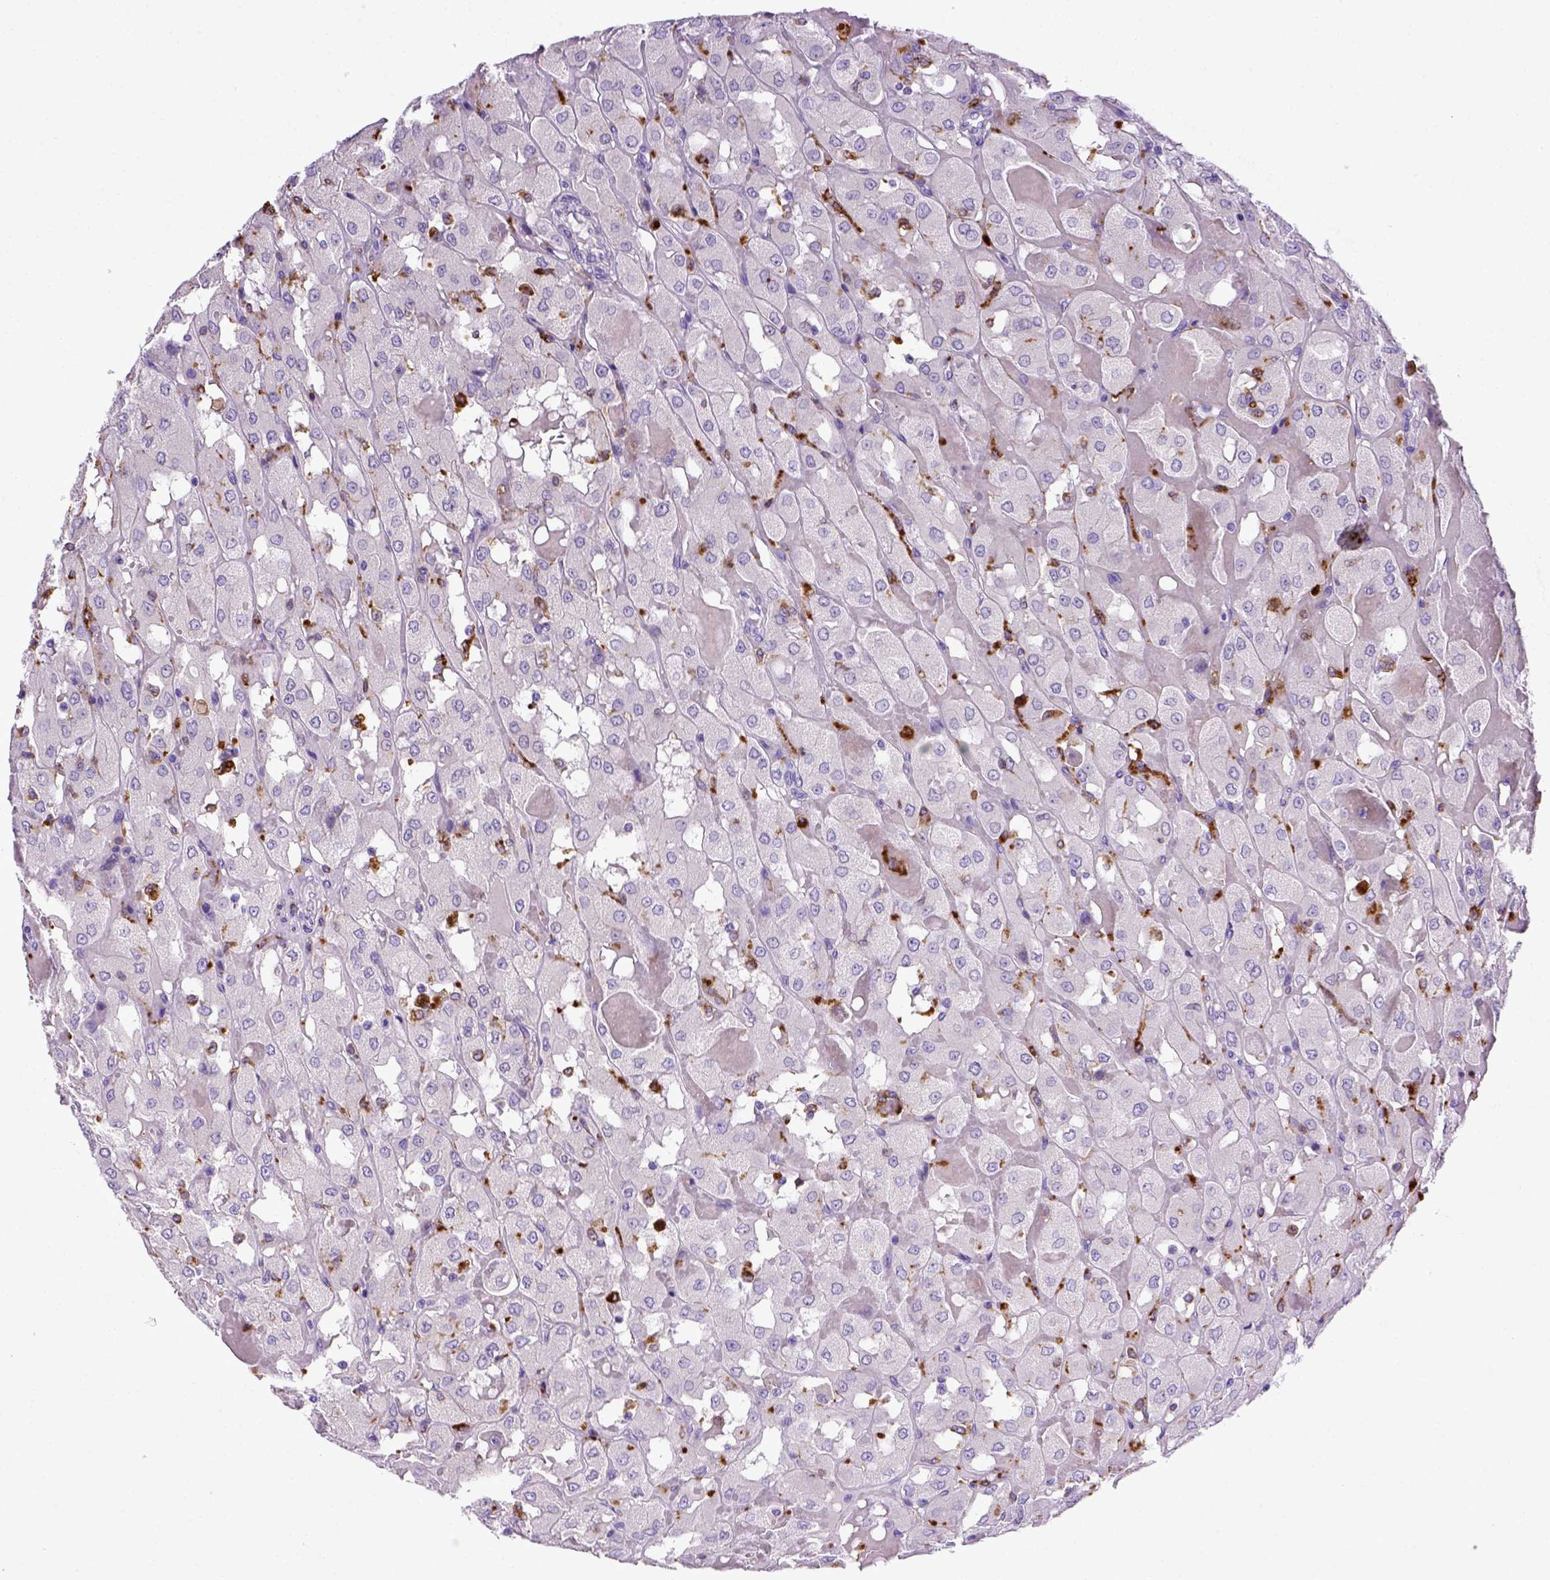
{"staining": {"intensity": "negative", "quantity": "none", "location": "none"}, "tissue": "renal cancer", "cell_type": "Tumor cells", "image_type": "cancer", "snomed": [{"axis": "morphology", "description": "Adenocarcinoma, NOS"}, {"axis": "topography", "description": "Kidney"}], "caption": "Adenocarcinoma (renal) was stained to show a protein in brown. There is no significant staining in tumor cells. (Stains: DAB IHC with hematoxylin counter stain, Microscopy: brightfield microscopy at high magnification).", "gene": "CD68", "patient": {"sex": "male", "age": 72}}